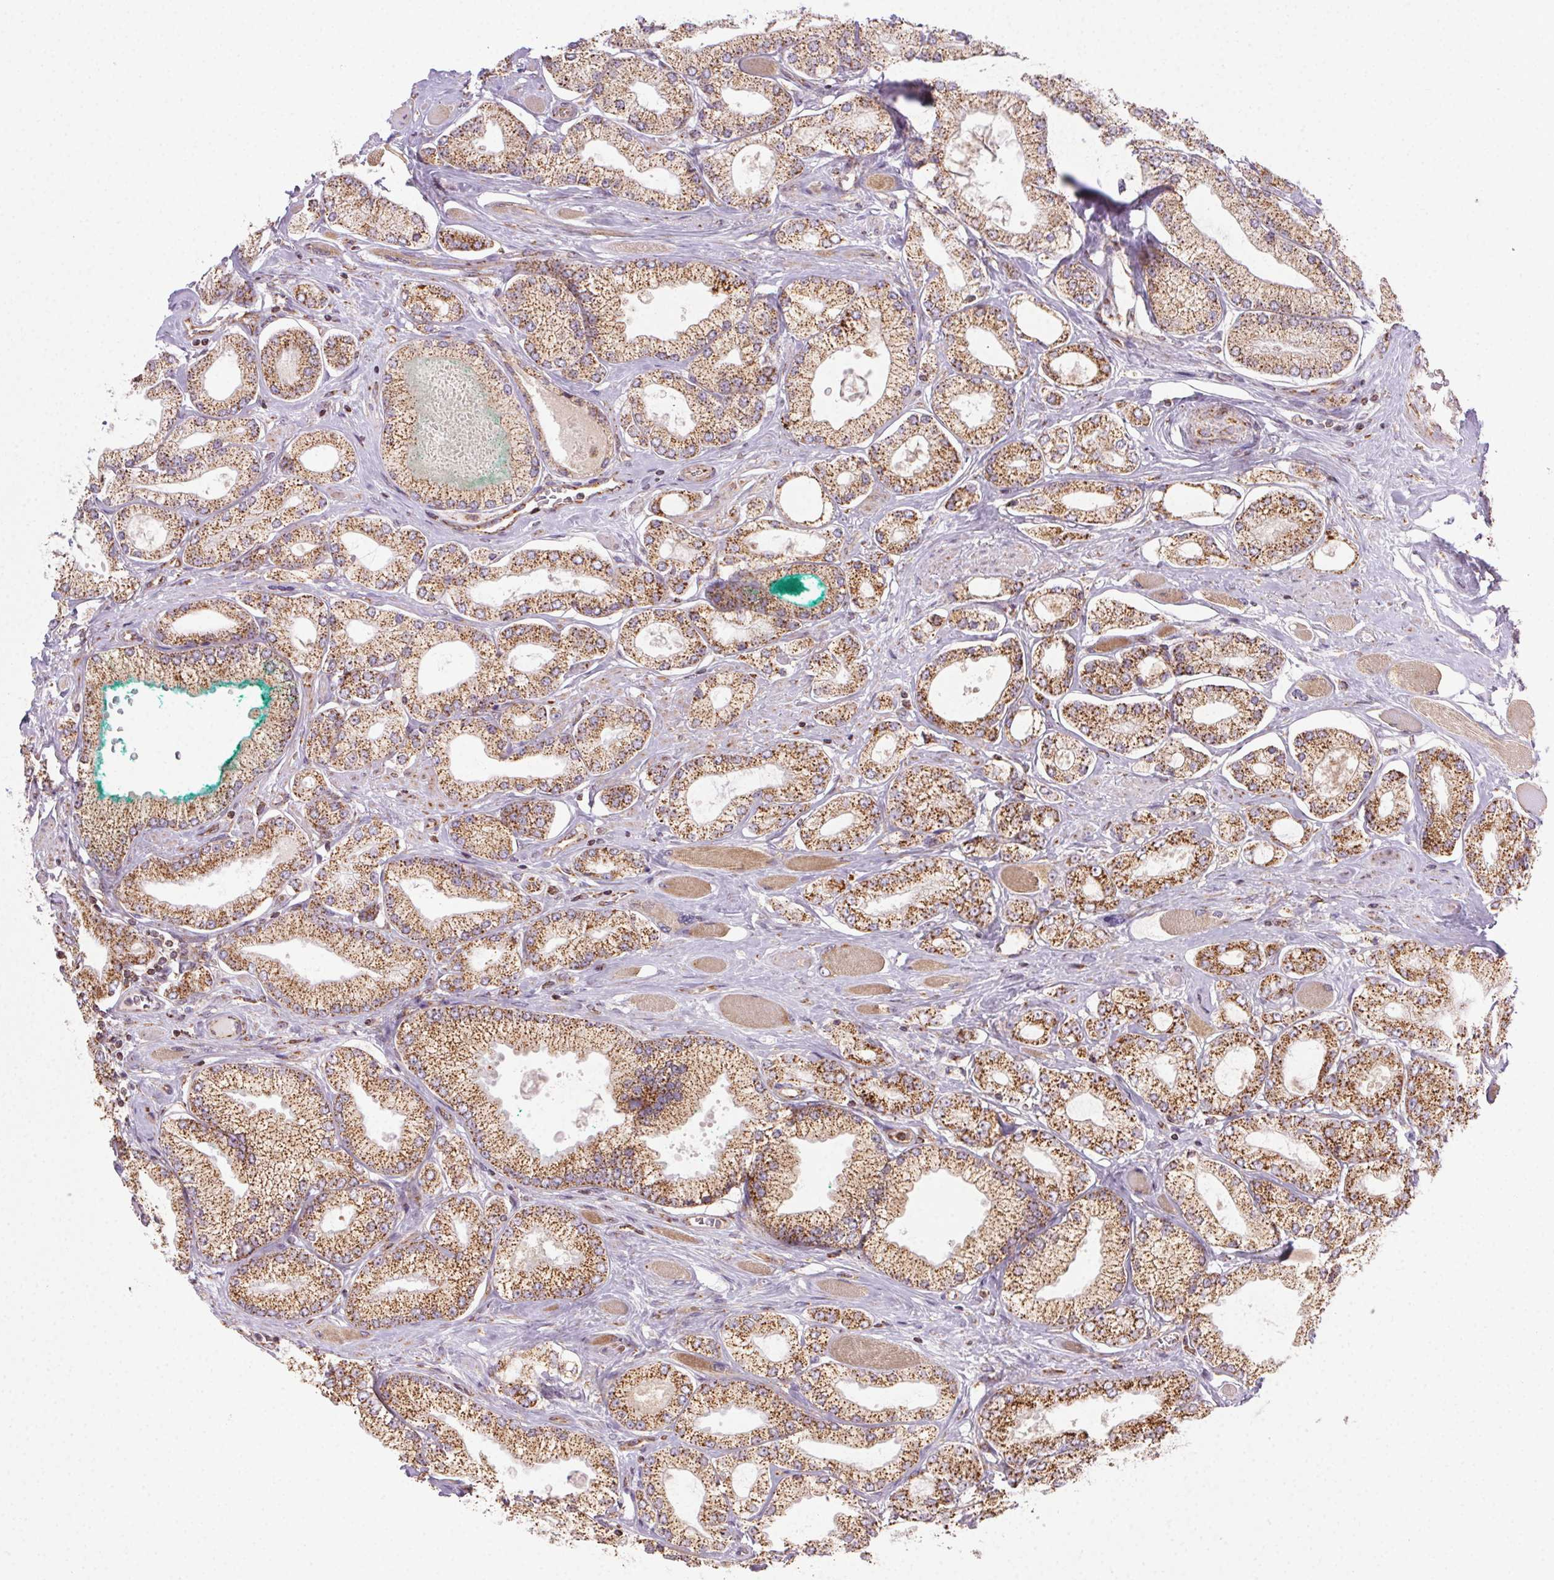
{"staining": {"intensity": "moderate", "quantity": ">75%", "location": "cytoplasmic/membranous"}, "tissue": "prostate cancer", "cell_type": "Tumor cells", "image_type": "cancer", "snomed": [{"axis": "morphology", "description": "Adenocarcinoma, High grade"}, {"axis": "topography", "description": "Prostate"}], "caption": "Moderate cytoplasmic/membranous staining for a protein is seen in about >75% of tumor cells of prostate high-grade adenocarcinoma using IHC.", "gene": "CLPB", "patient": {"sex": "male", "age": 68}}